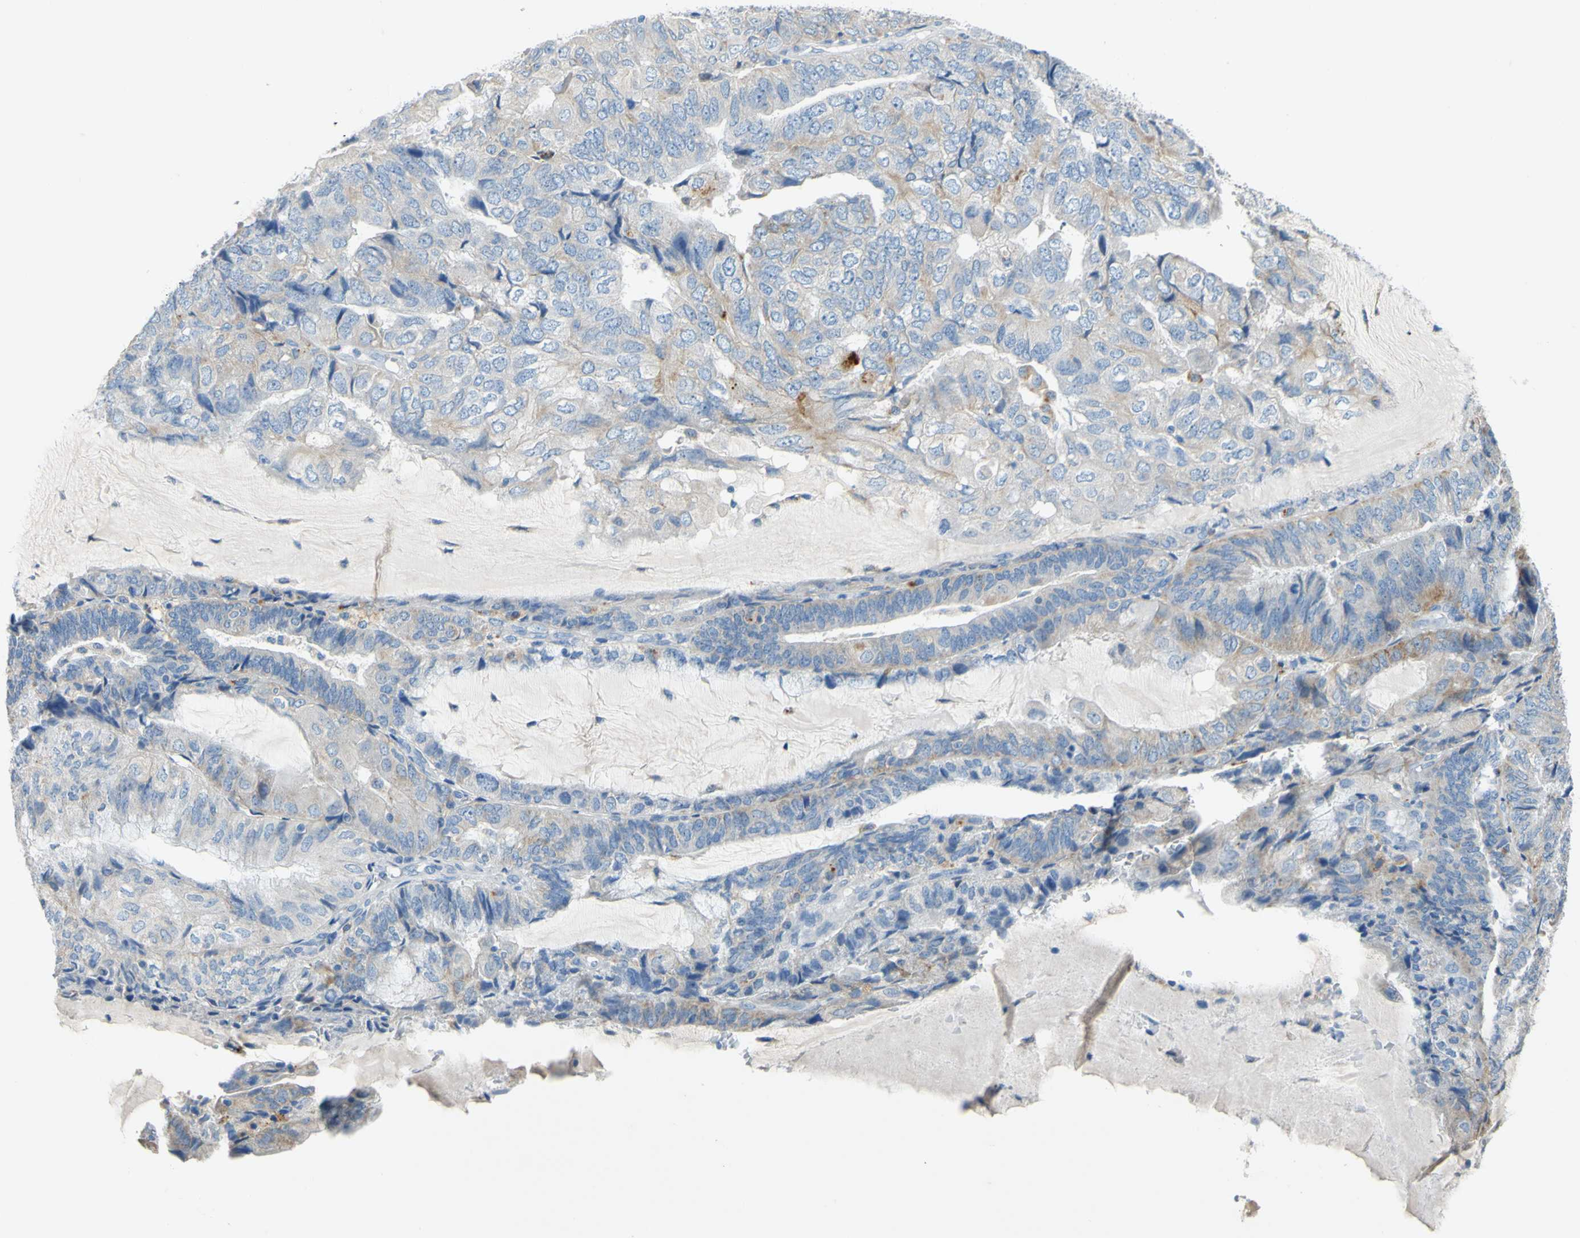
{"staining": {"intensity": "weak", "quantity": "25%-75%", "location": "cytoplasmic/membranous"}, "tissue": "endometrial cancer", "cell_type": "Tumor cells", "image_type": "cancer", "snomed": [{"axis": "morphology", "description": "Adenocarcinoma, NOS"}, {"axis": "topography", "description": "Endometrium"}], "caption": "DAB (3,3'-diaminobenzidine) immunohistochemical staining of adenocarcinoma (endometrial) exhibits weak cytoplasmic/membranous protein staining in about 25%-75% of tumor cells.", "gene": "CDH10", "patient": {"sex": "female", "age": 81}}